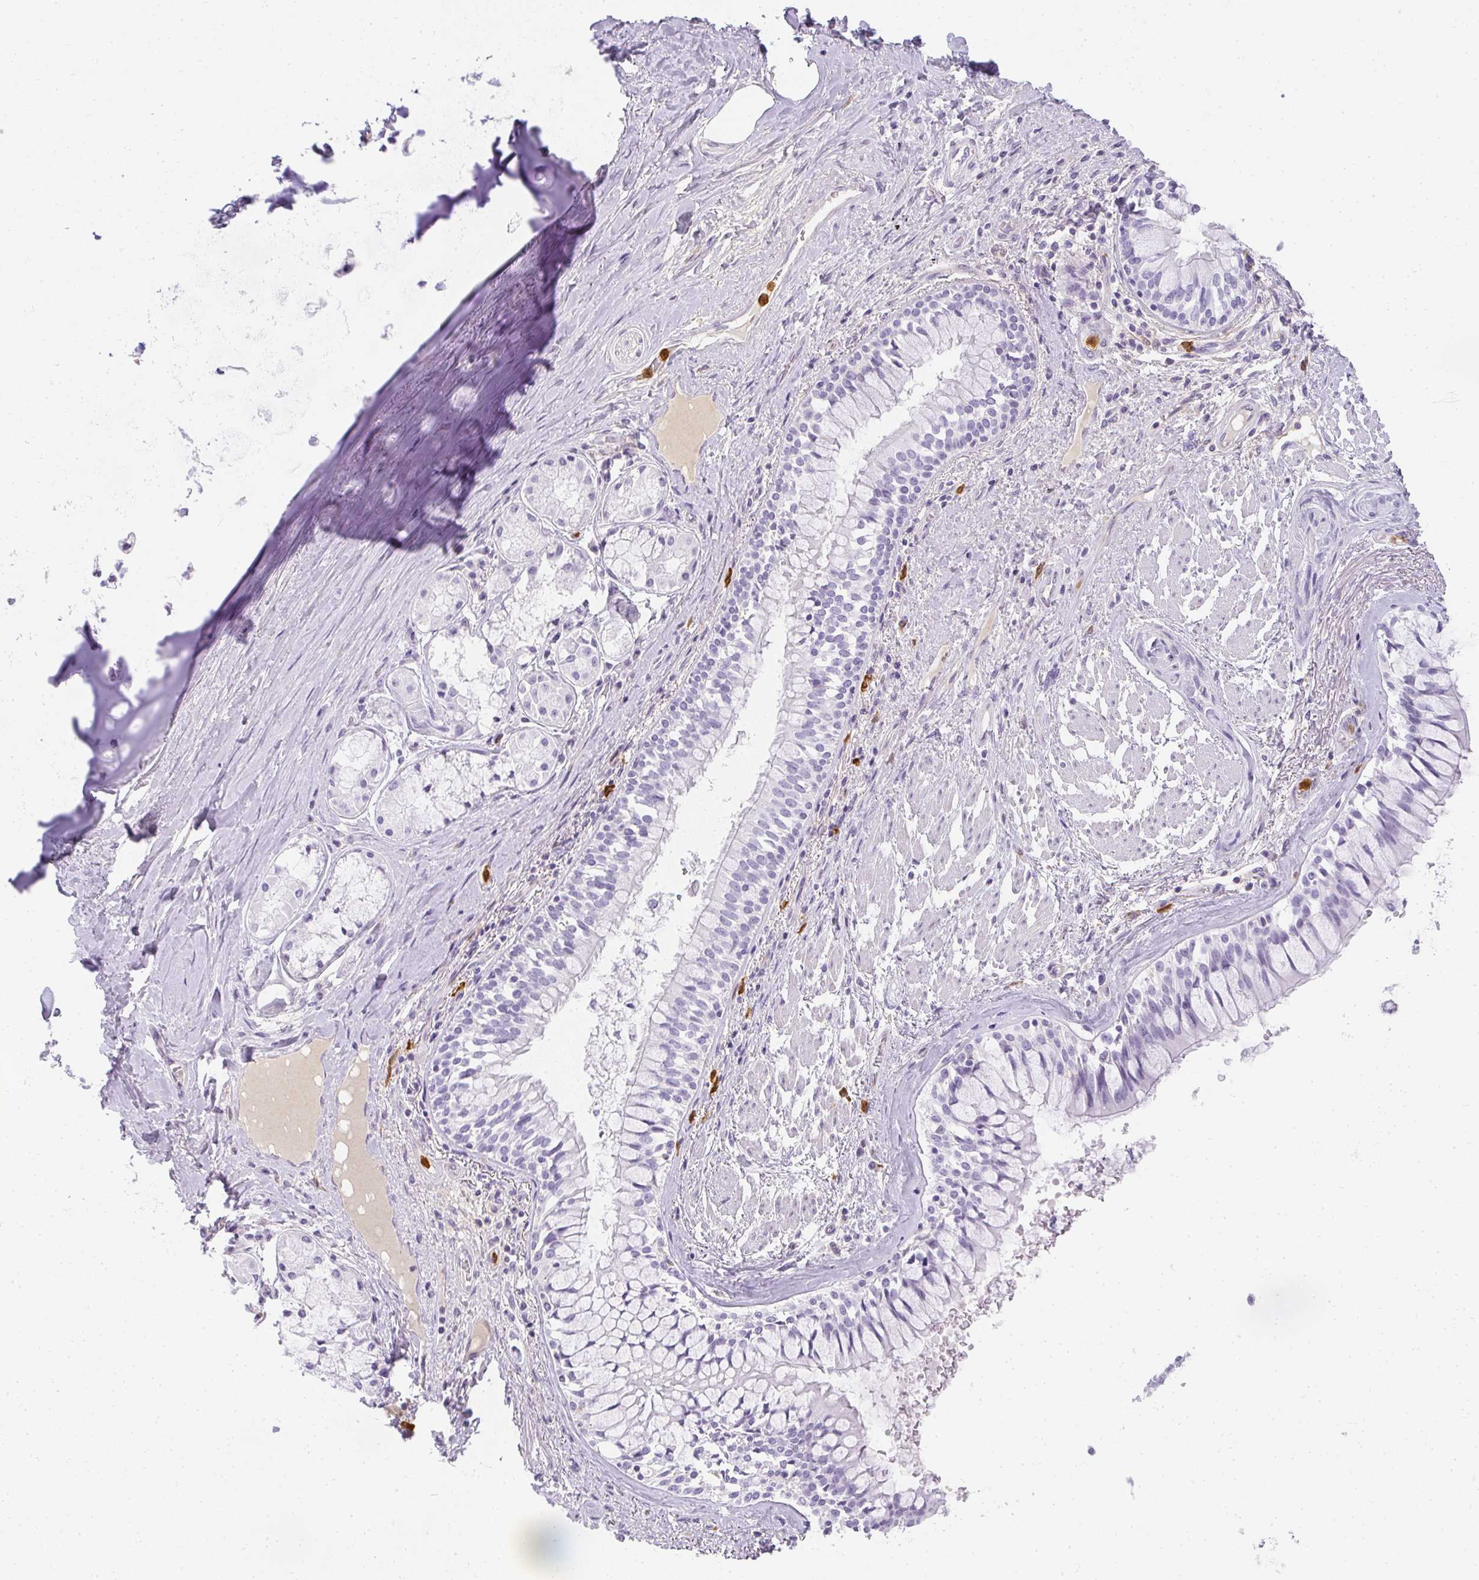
{"staining": {"intensity": "negative", "quantity": "none", "location": "none"}, "tissue": "adipose tissue", "cell_type": "Adipocytes", "image_type": "normal", "snomed": [{"axis": "morphology", "description": "Normal tissue, NOS"}, {"axis": "topography", "description": "Cartilage tissue"}, {"axis": "topography", "description": "Bronchus"}], "caption": "Immunohistochemical staining of unremarkable human adipose tissue demonstrates no significant expression in adipocytes.", "gene": "HK3", "patient": {"sex": "male", "age": 64}}